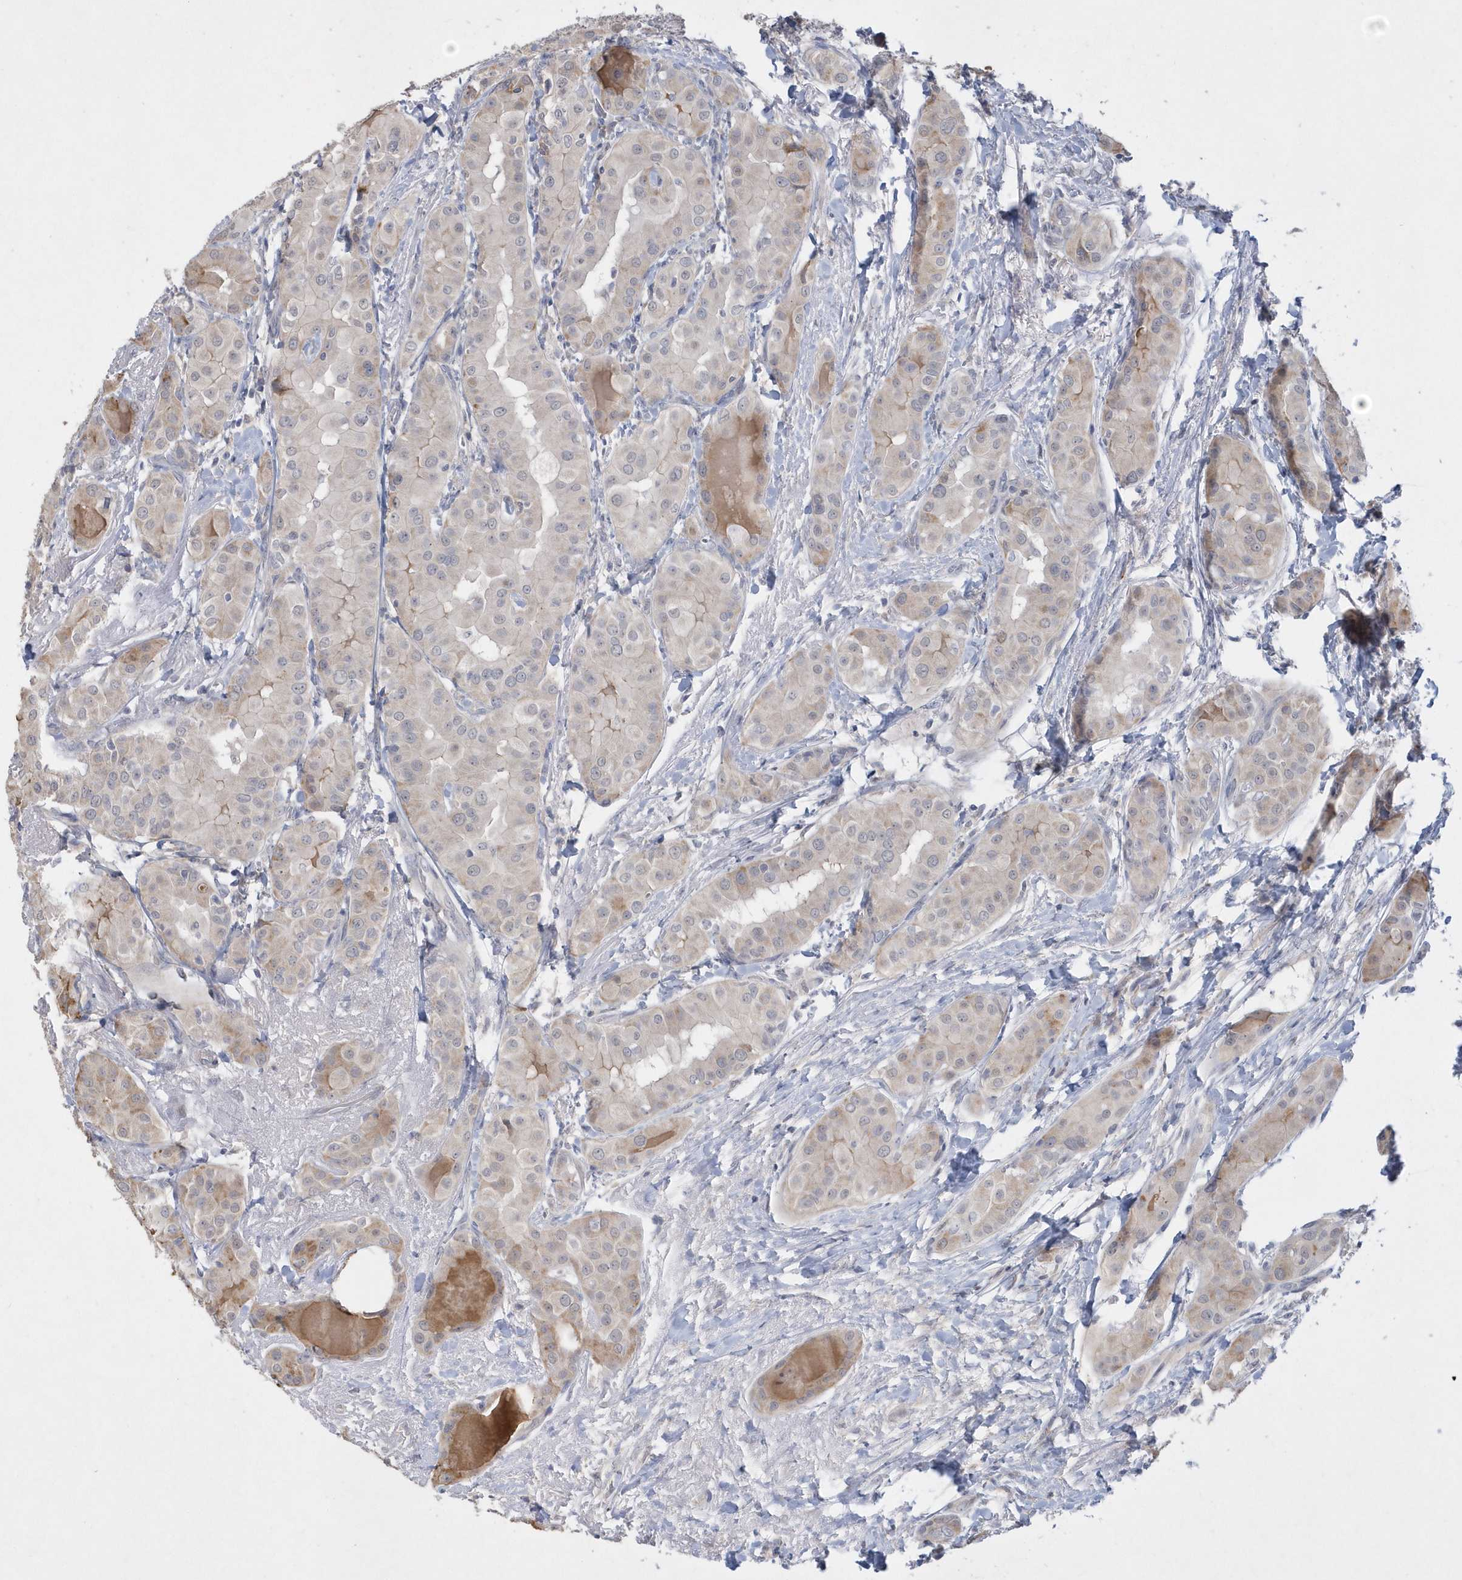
{"staining": {"intensity": "weak", "quantity": "25%-75%", "location": "cytoplasmic/membranous"}, "tissue": "thyroid cancer", "cell_type": "Tumor cells", "image_type": "cancer", "snomed": [{"axis": "morphology", "description": "Papillary adenocarcinoma, NOS"}, {"axis": "topography", "description": "Thyroid gland"}], "caption": "A brown stain labels weak cytoplasmic/membranous staining of a protein in human thyroid cancer tumor cells. Nuclei are stained in blue.", "gene": "TSPEAR", "patient": {"sex": "male", "age": 33}}